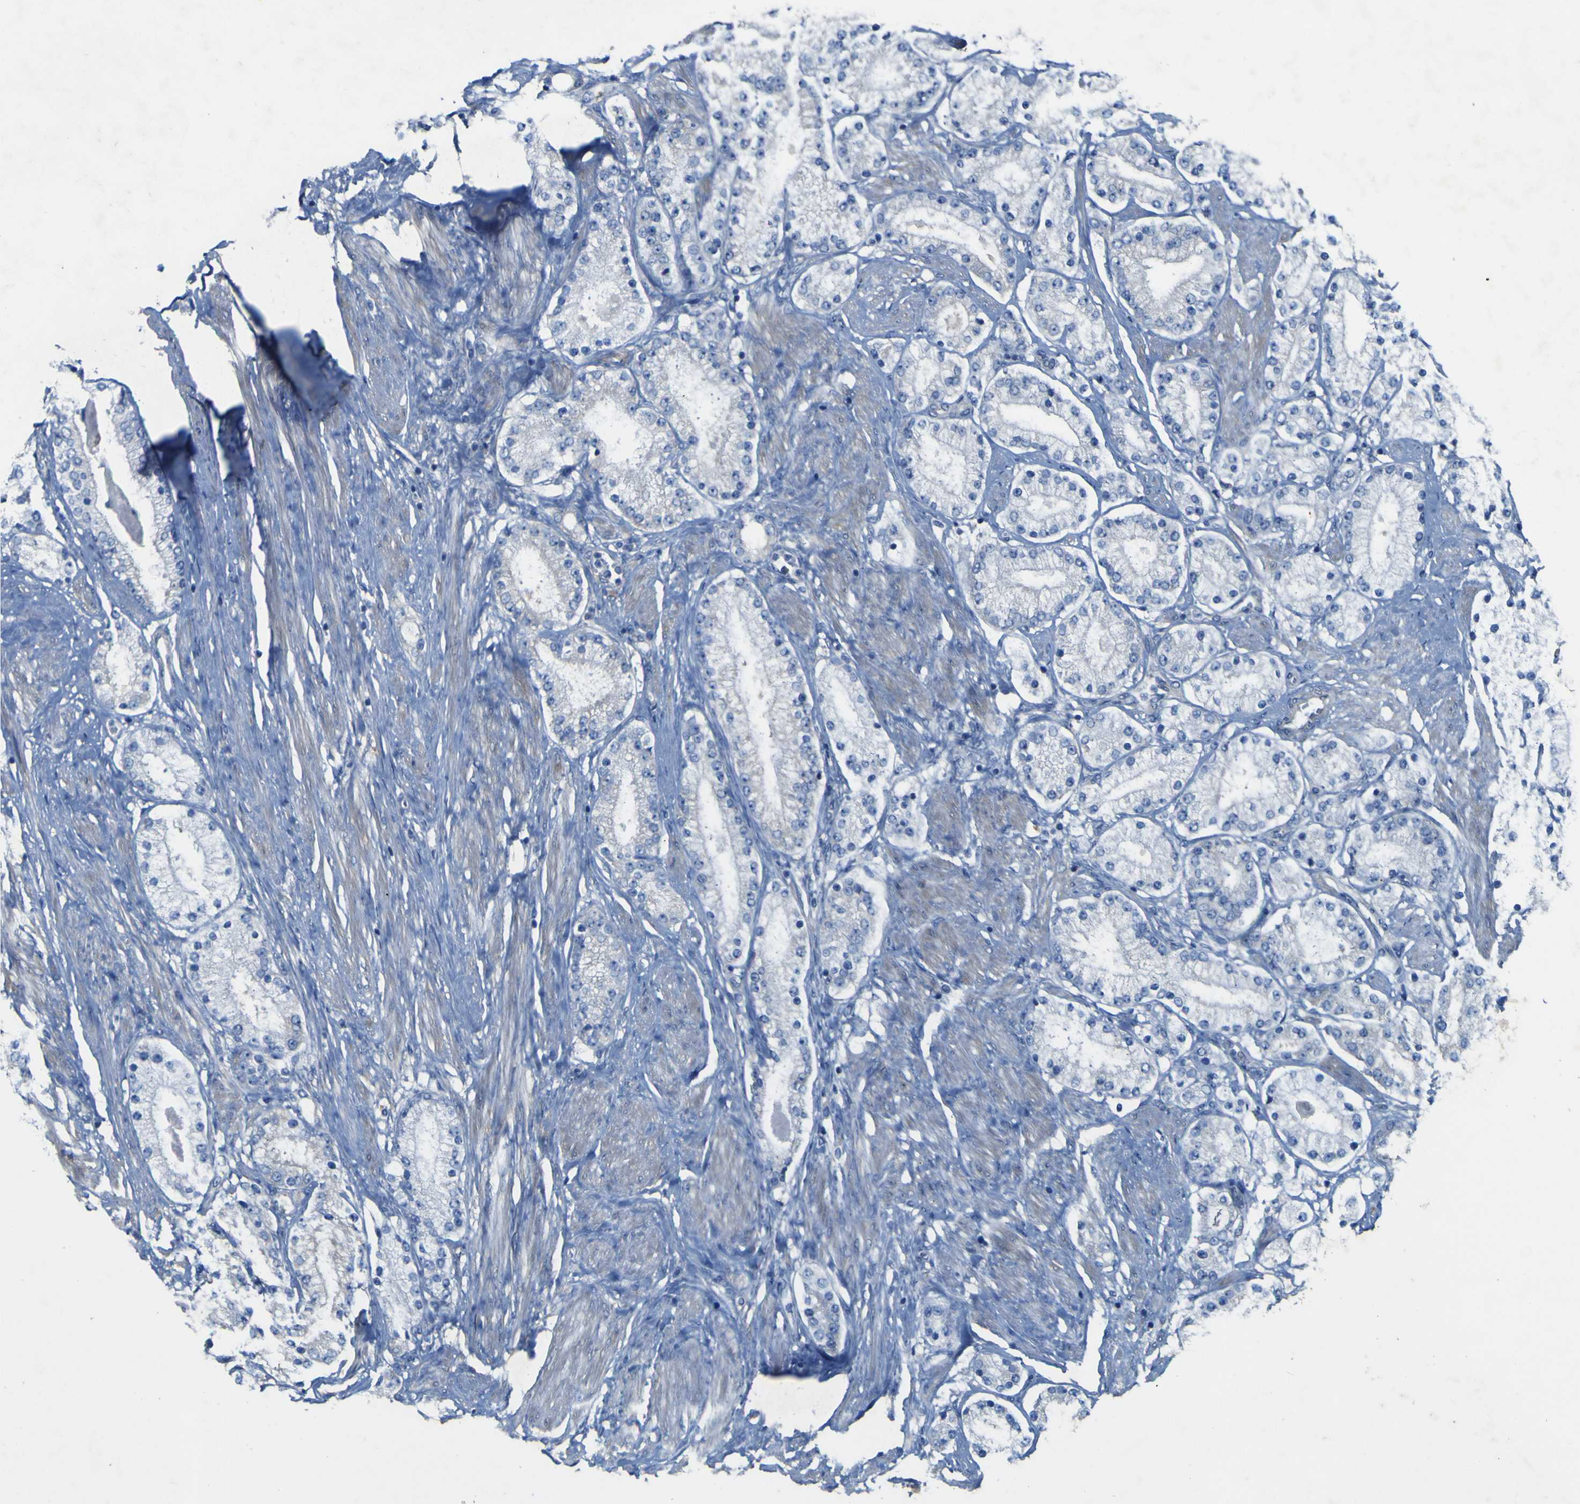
{"staining": {"intensity": "negative", "quantity": "none", "location": "none"}, "tissue": "prostate cancer", "cell_type": "Tumor cells", "image_type": "cancer", "snomed": [{"axis": "morphology", "description": "Adenocarcinoma, Low grade"}, {"axis": "topography", "description": "Prostate"}], "caption": "IHC histopathology image of neoplastic tissue: human prostate cancer stained with DAB shows no significant protein staining in tumor cells.", "gene": "MYEOV", "patient": {"sex": "male", "age": 63}}